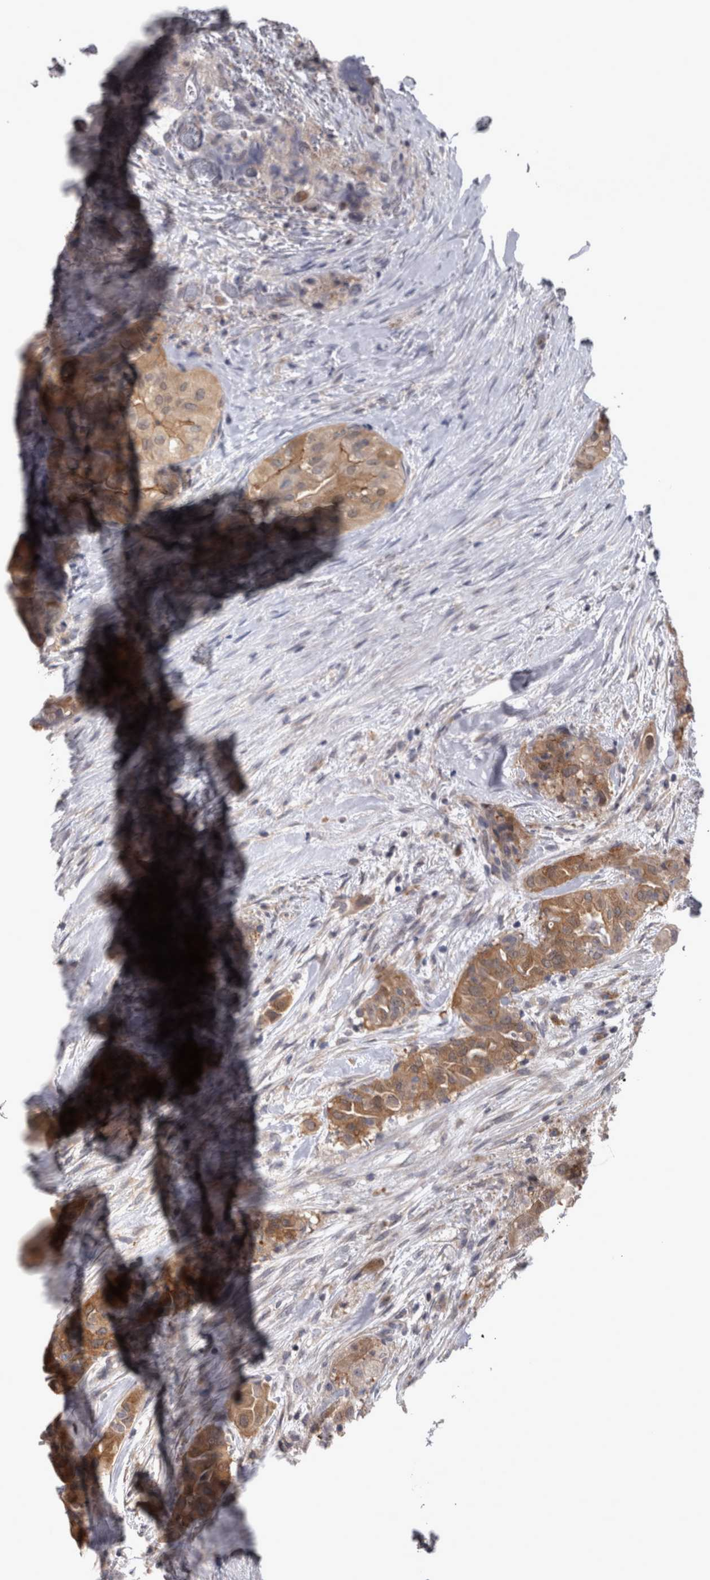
{"staining": {"intensity": "moderate", "quantity": ">75%", "location": "cytoplasmic/membranous"}, "tissue": "thyroid cancer", "cell_type": "Tumor cells", "image_type": "cancer", "snomed": [{"axis": "morphology", "description": "Papillary adenocarcinoma, NOS"}, {"axis": "topography", "description": "Thyroid gland"}], "caption": "Brown immunohistochemical staining in thyroid cancer (papillary adenocarcinoma) reveals moderate cytoplasmic/membranous expression in approximately >75% of tumor cells.", "gene": "PRKCI", "patient": {"sex": "female", "age": 59}}